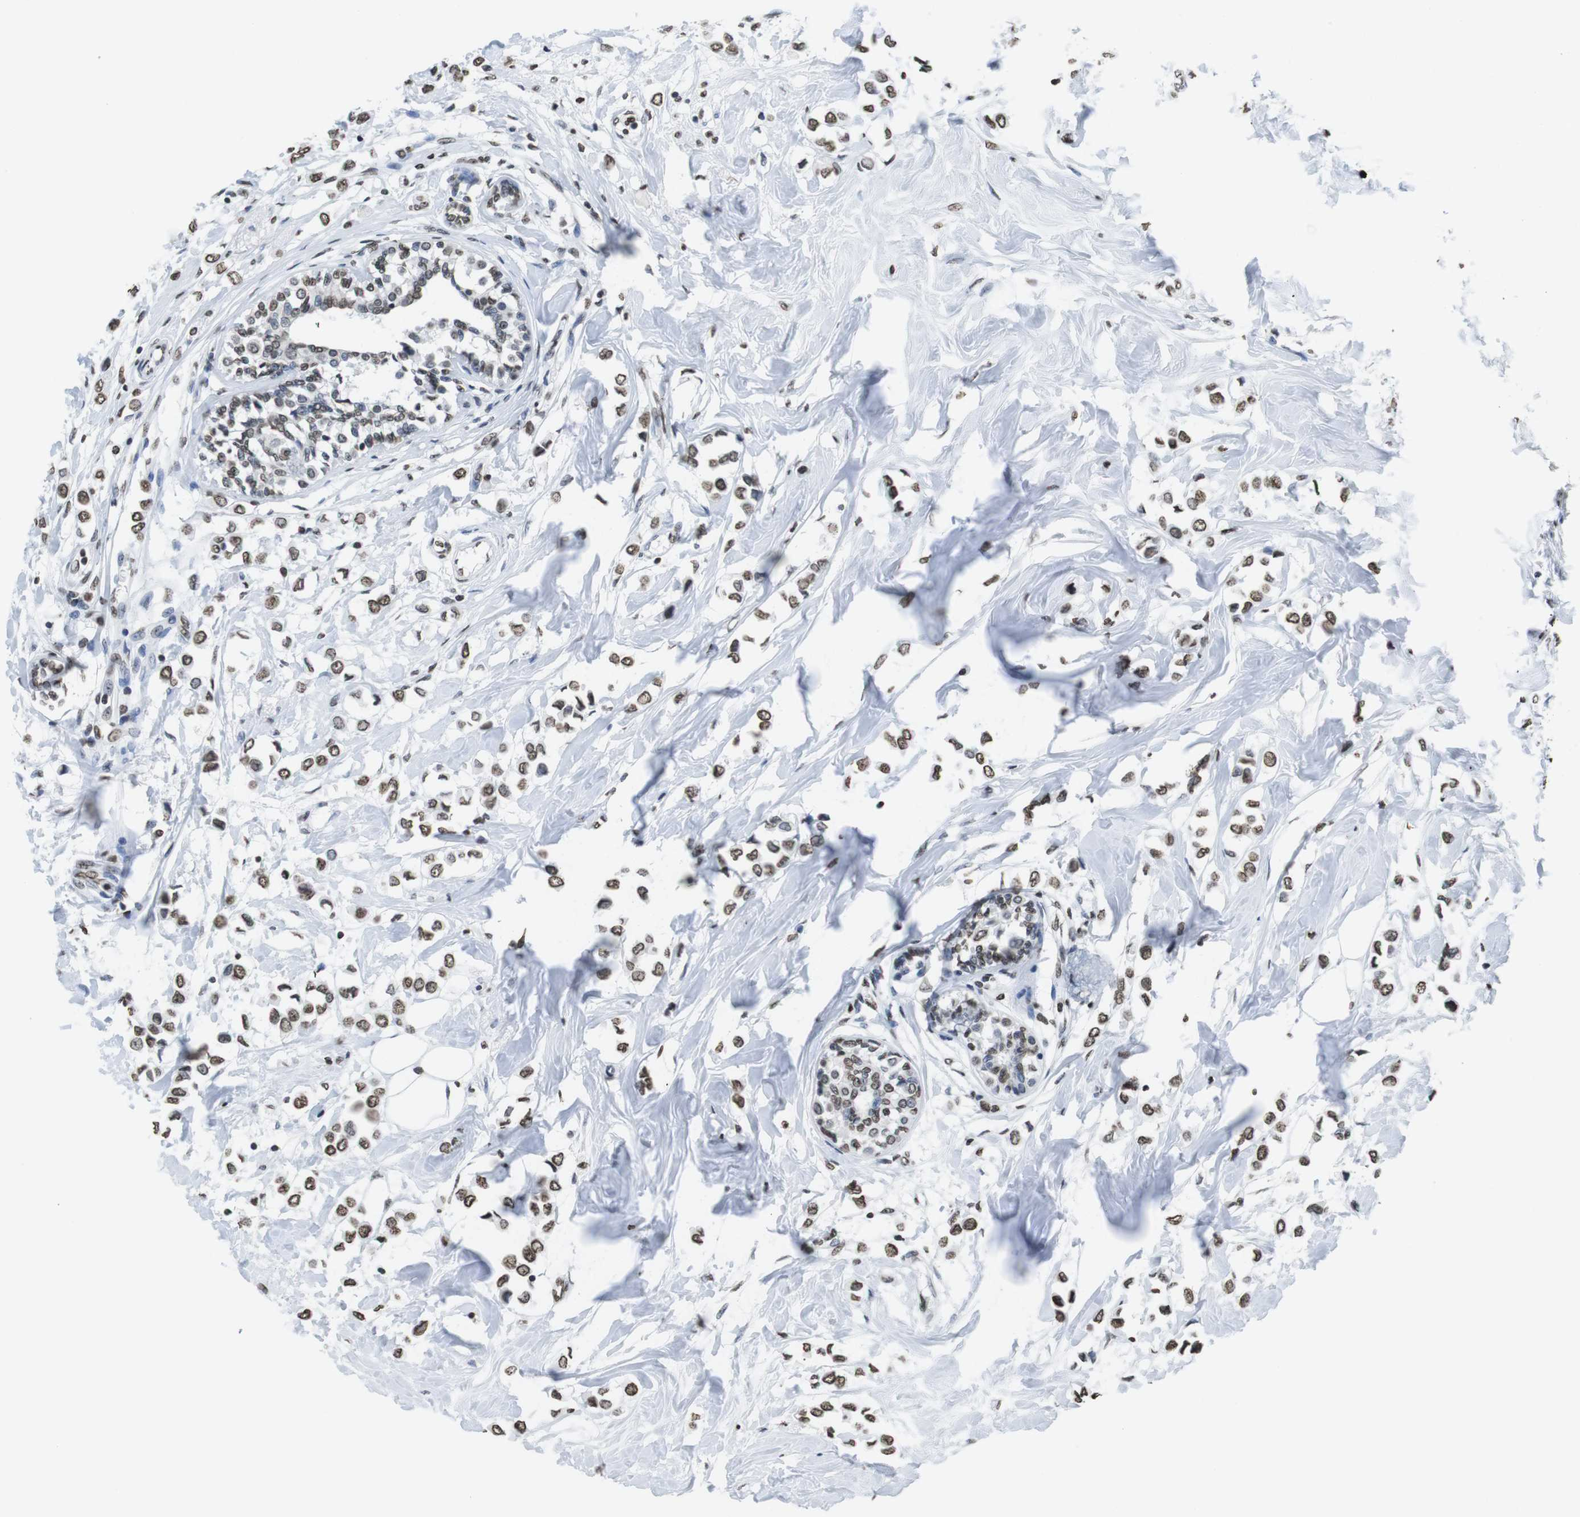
{"staining": {"intensity": "moderate", "quantity": ">75%", "location": "nuclear"}, "tissue": "breast cancer", "cell_type": "Tumor cells", "image_type": "cancer", "snomed": [{"axis": "morphology", "description": "Lobular carcinoma"}, {"axis": "topography", "description": "Breast"}], "caption": "This is a histology image of immunohistochemistry (IHC) staining of breast cancer, which shows moderate staining in the nuclear of tumor cells.", "gene": "BSX", "patient": {"sex": "female", "age": 51}}